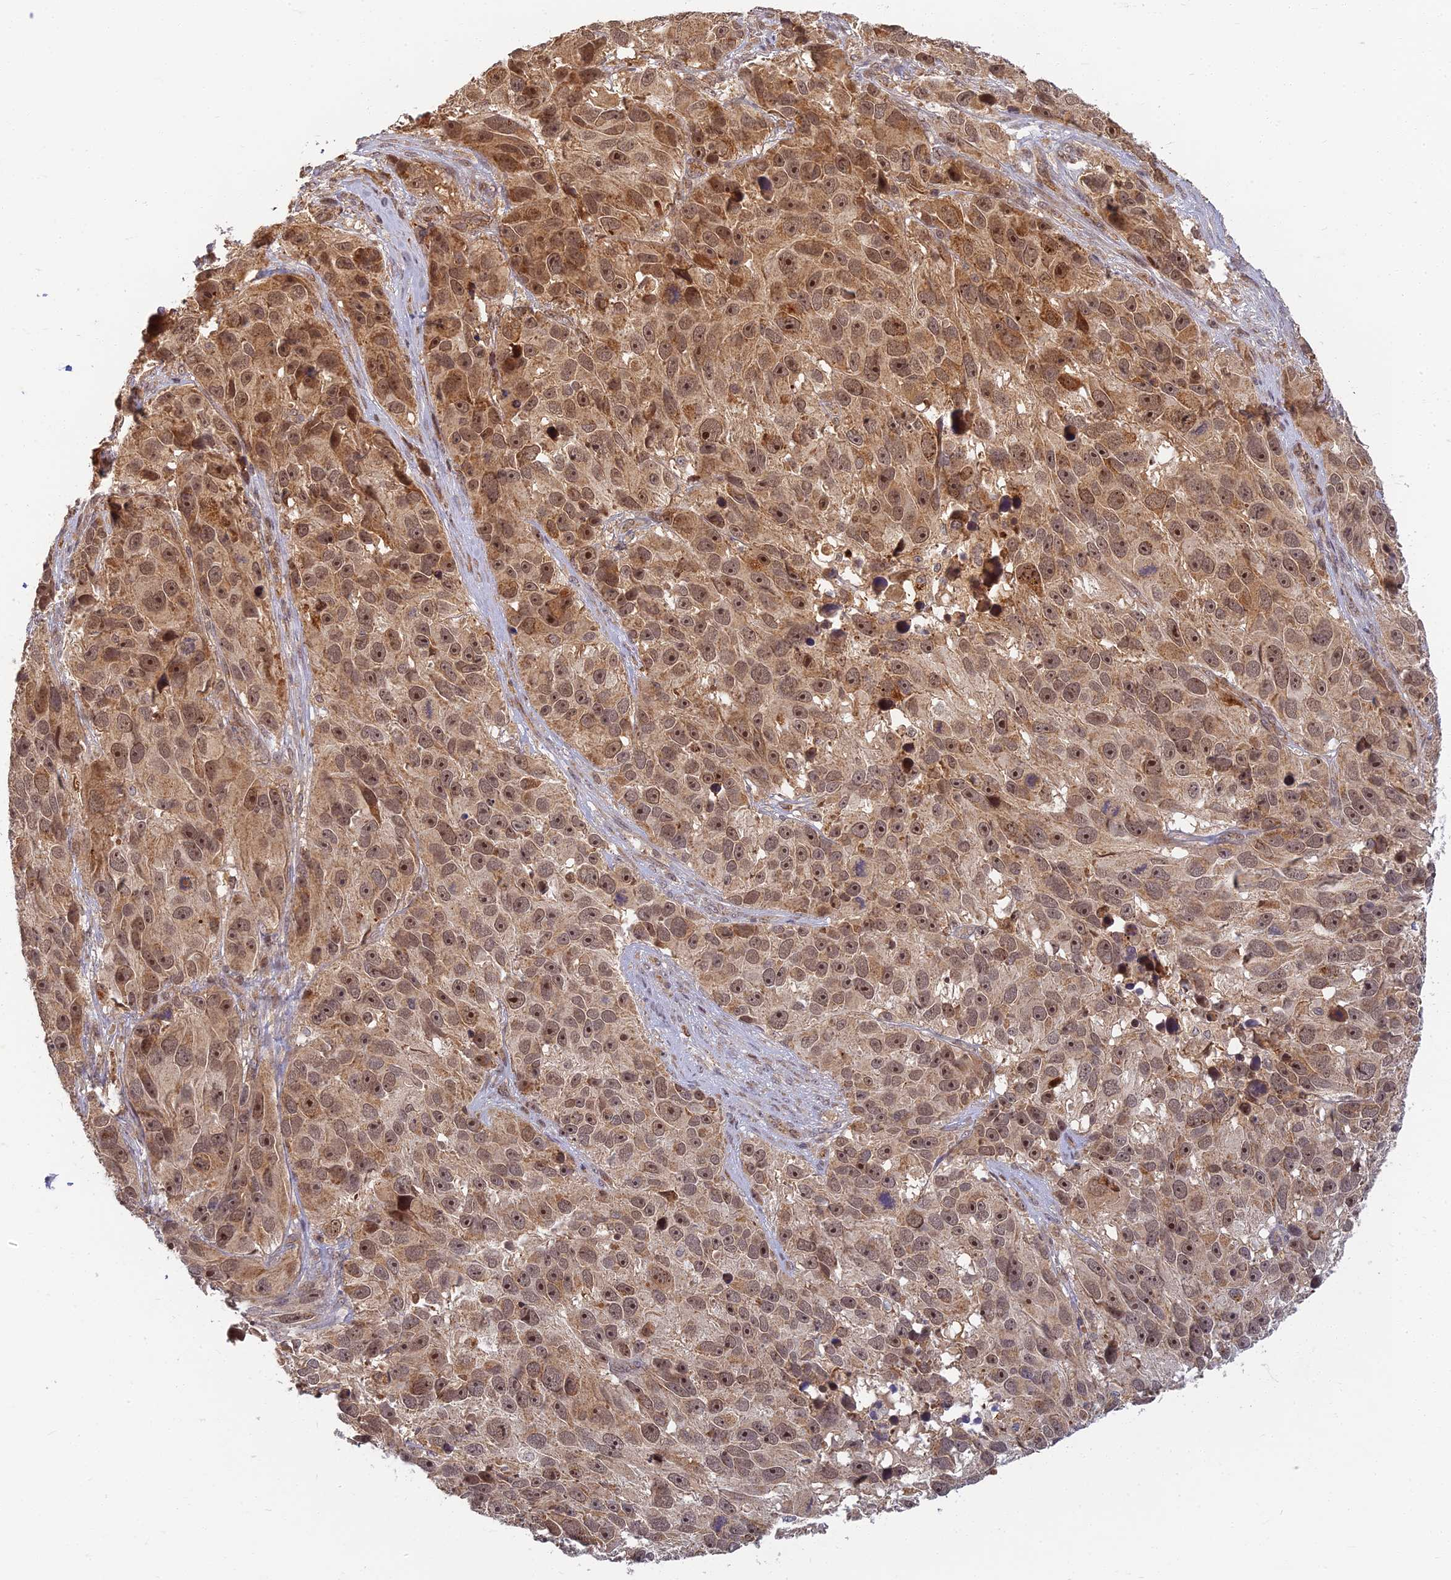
{"staining": {"intensity": "moderate", "quantity": ">75%", "location": "cytoplasmic/membranous,nuclear"}, "tissue": "melanoma", "cell_type": "Tumor cells", "image_type": "cancer", "snomed": [{"axis": "morphology", "description": "Malignant melanoma, NOS"}, {"axis": "topography", "description": "Skin"}], "caption": "Immunohistochemistry (DAB (3,3'-diaminobenzidine)) staining of human malignant melanoma demonstrates moderate cytoplasmic/membranous and nuclear protein expression in about >75% of tumor cells.", "gene": "RGL3", "patient": {"sex": "male", "age": 84}}